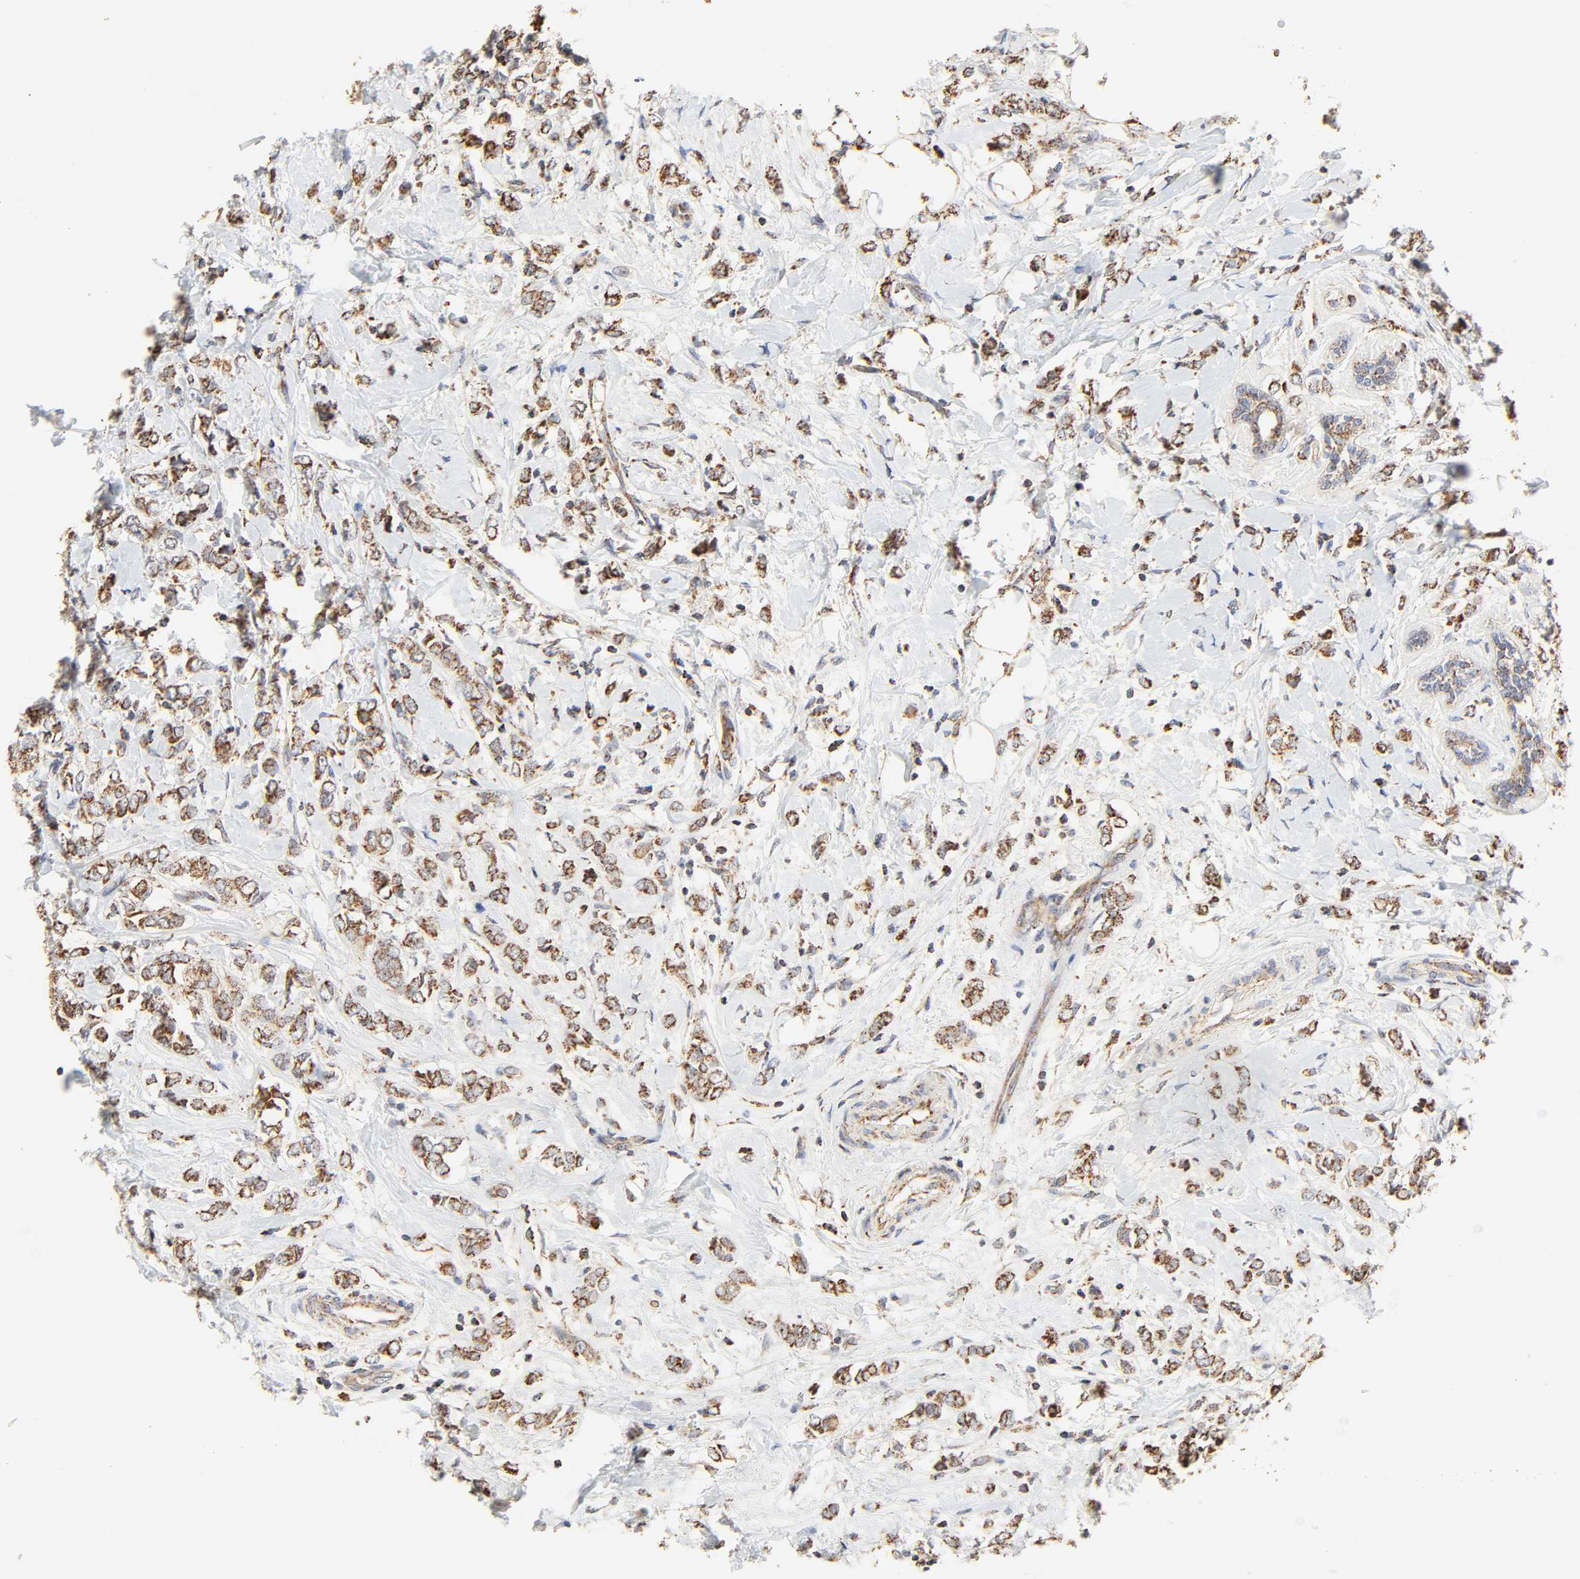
{"staining": {"intensity": "moderate", "quantity": ">75%", "location": "cytoplasmic/membranous"}, "tissue": "breast cancer", "cell_type": "Tumor cells", "image_type": "cancer", "snomed": [{"axis": "morphology", "description": "Normal tissue, NOS"}, {"axis": "morphology", "description": "Lobular carcinoma"}, {"axis": "topography", "description": "Breast"}], "caption": "Moderate cytoplasmic/membranous positivity for a protein is appreciated in approximately >75% of tumor cells of breast lobular carcinoma using immunohistochemistry (IHC).", "gene": "ZMAT5", "patient": {"sex": "female", "age": 47}}